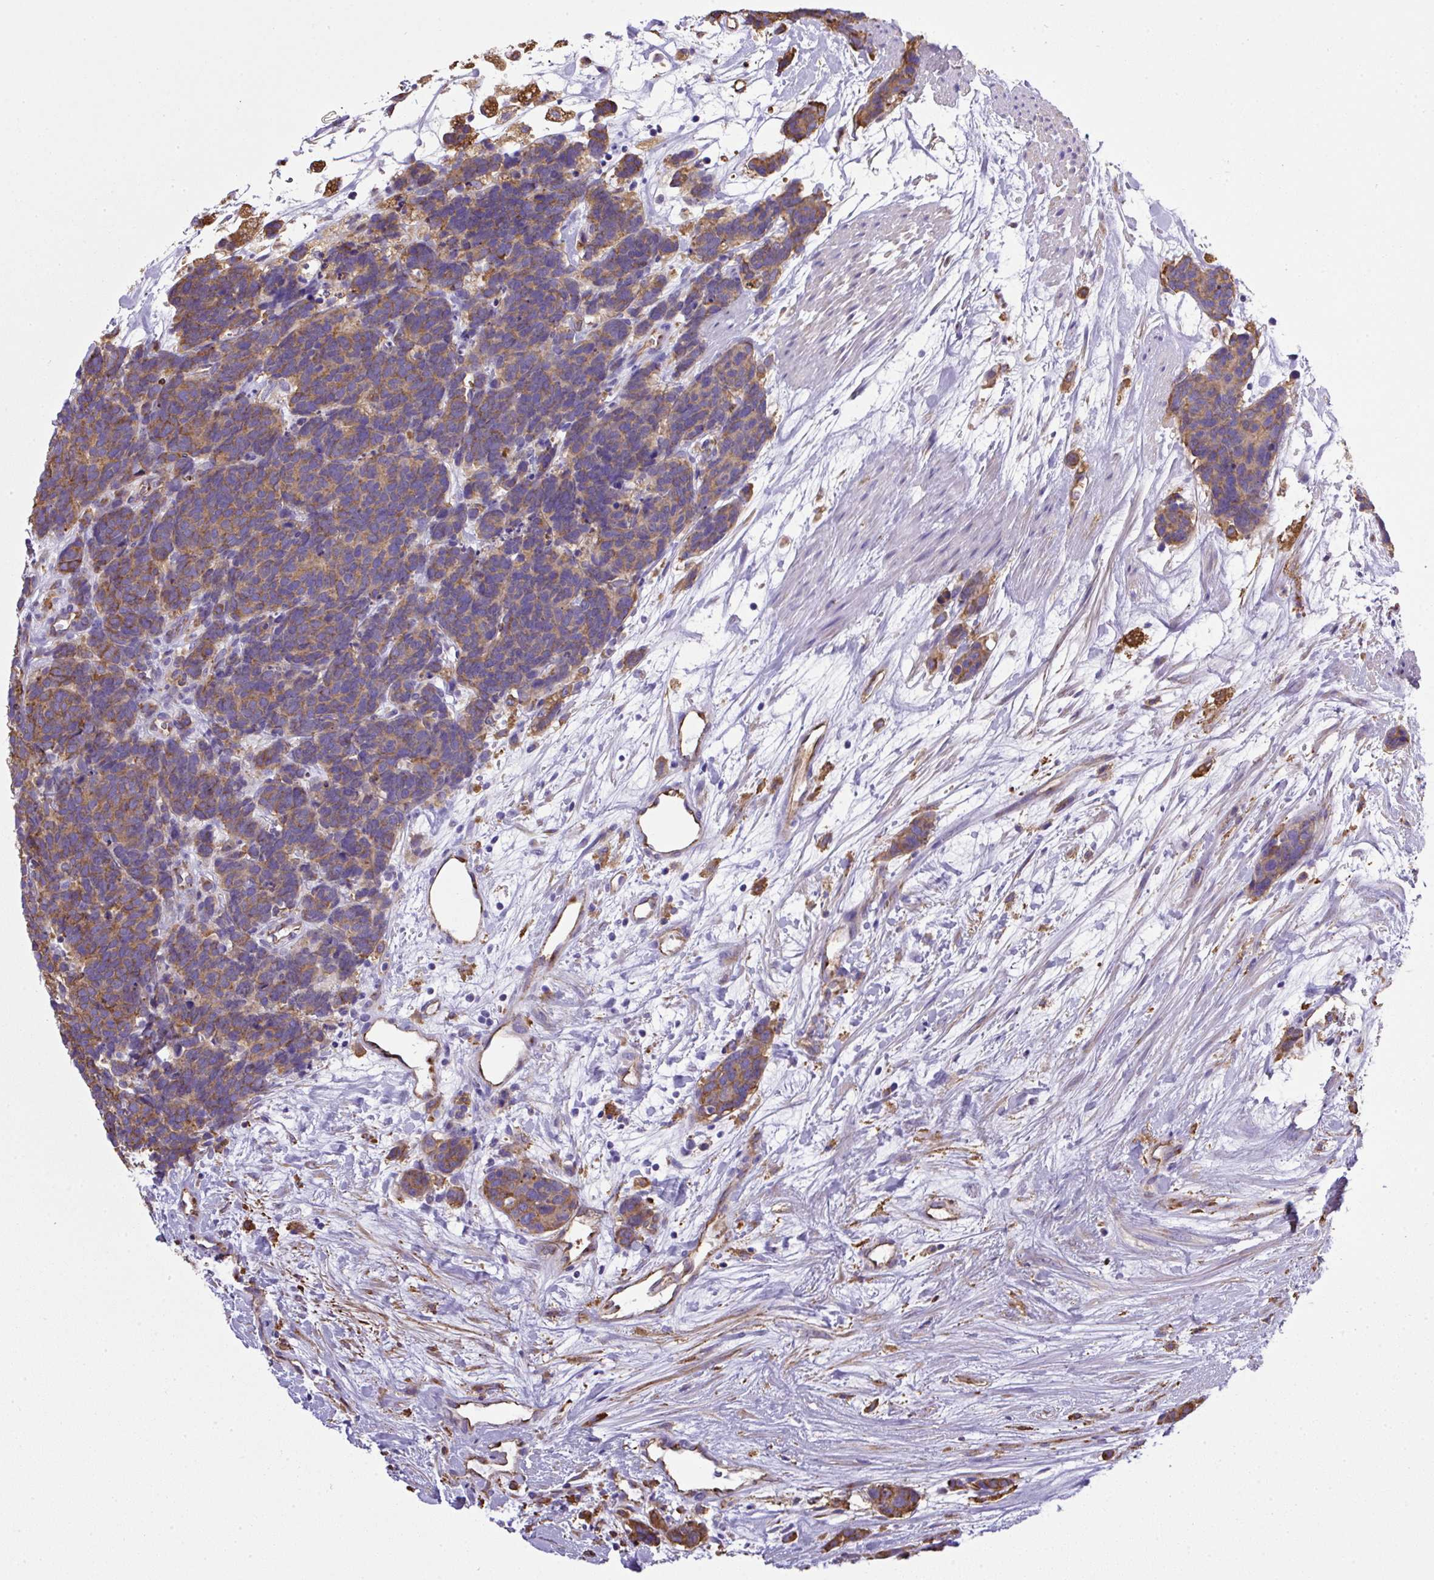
{"staining": {"intensity": "moderate", "quantity": ">75%", "location": "cytoplasmic/membranous"}, "tissue": "carcinoid", "cell_type": "Tumor cells", "image_type": "cancer", "snomed": [{"axis": "morphology", "description": "Carcinoma, NOS"}, {"axis": "morphology", "description": "Carcinoid, malignant, NOS"}, {"axis": "topography", "description": "Prostate"}], "caption": "Carcinoid stained for a protein (brown) reveals moderate cytoplasmic/membranous positive staining in approximately >75% of tumor cells.", "gene": "MAGEB5", "patient": {"sex": "male", "age": 57}}